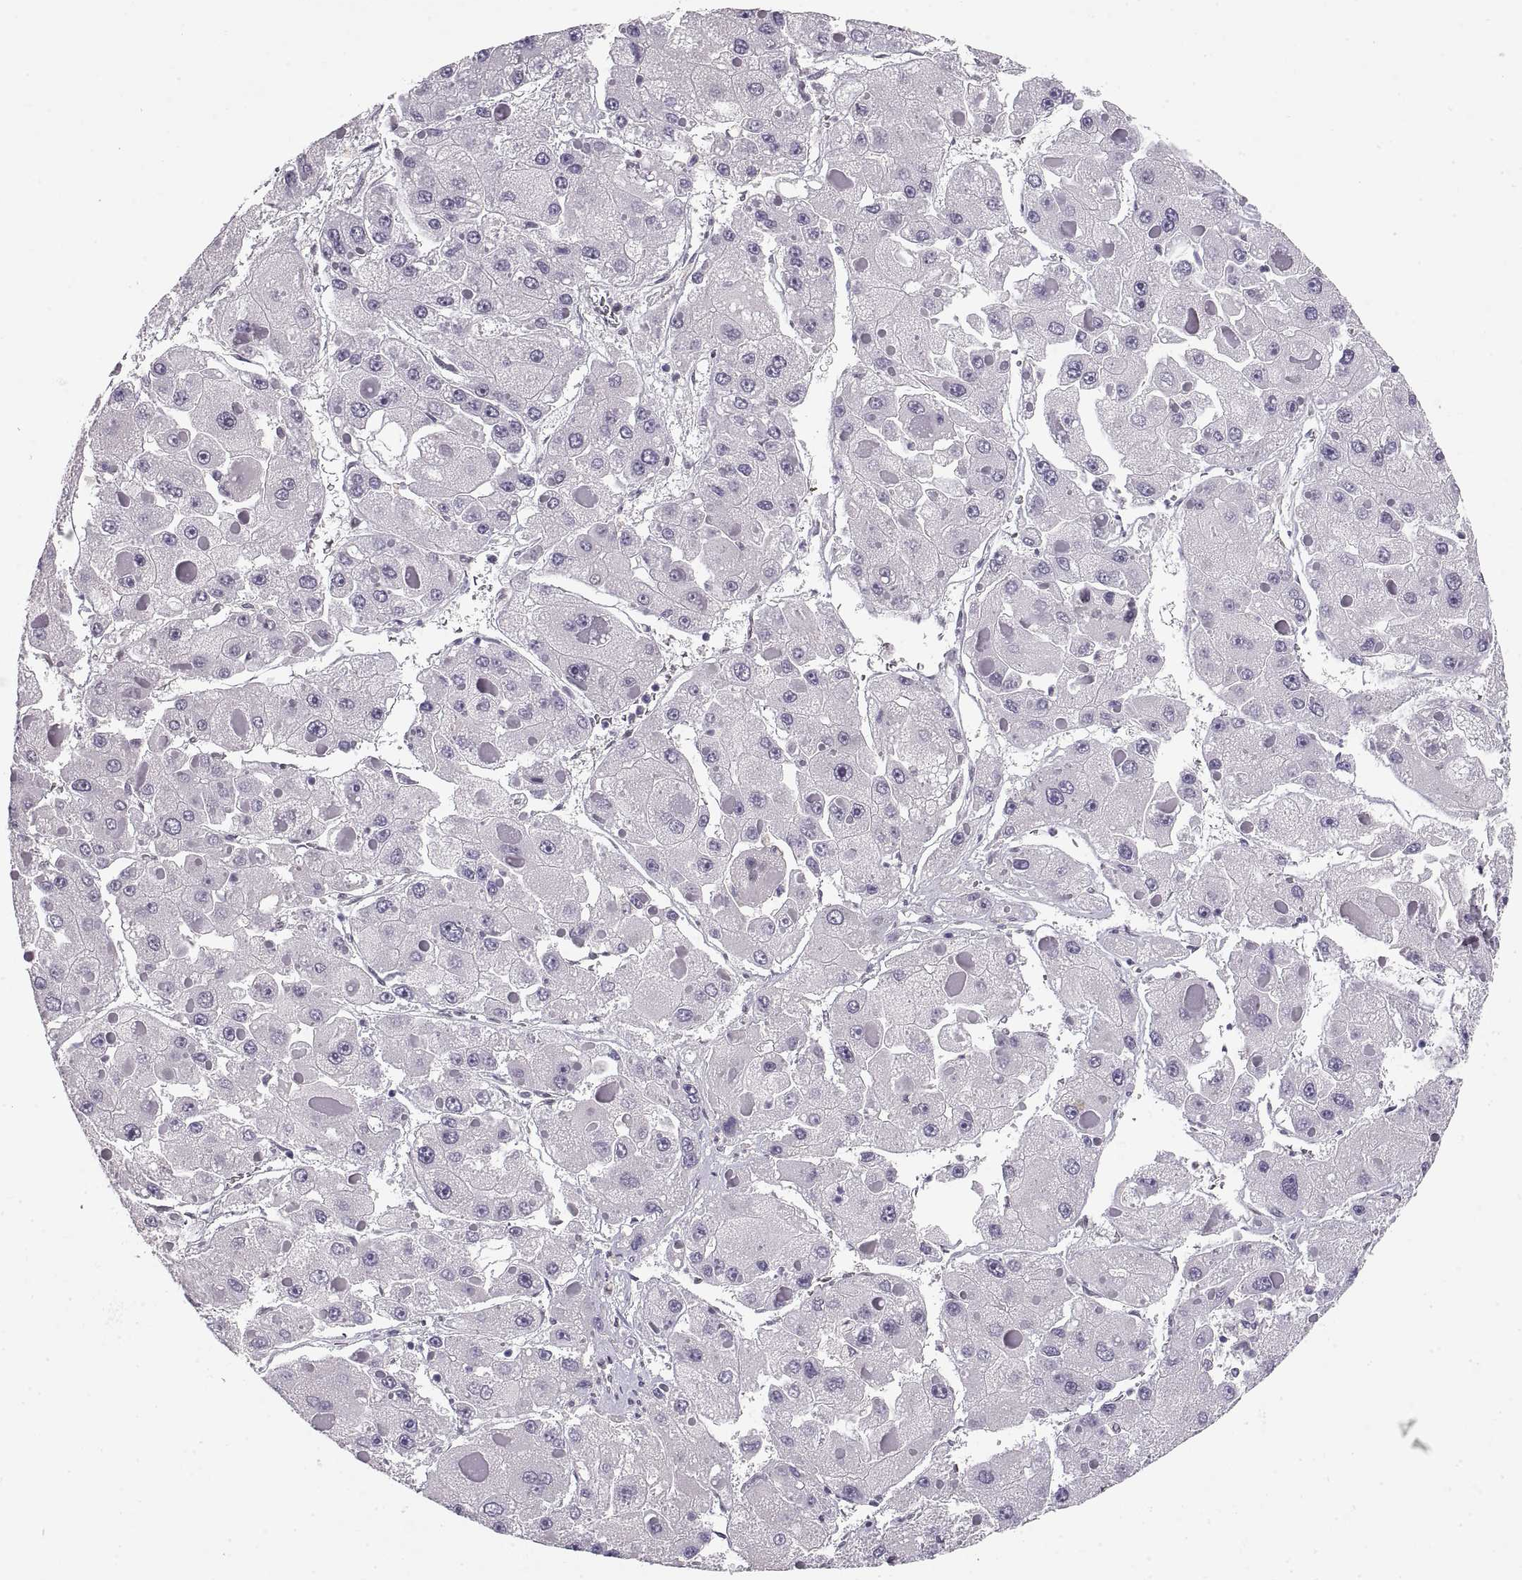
{"staining": {"intensity": "negative", "quantity": "none", "location": "none"}, "tissue": "liver cancer", "cell_type": "Tumor cells", "image_type": "cancer", "snomed": [{"axis": "morphology", "description": "Carcinoma, Hepatocellular, NOS"}, {"axis": "topography", "description": "Liver"}], "caption": "An immunohistochemistry (IHC) histopathology image of hepatocellular carcinoma (liver) is shown. There is no staining in tumor cells of hepatocellular carcinoma (liver). (Stains: DAB immunohistochemistry with hematoxylin counter stain, Microscopy: brightfield microscopy at high magnification).", "gene": "NANOS3", "patient": {"sex": "female", "age": 73}}